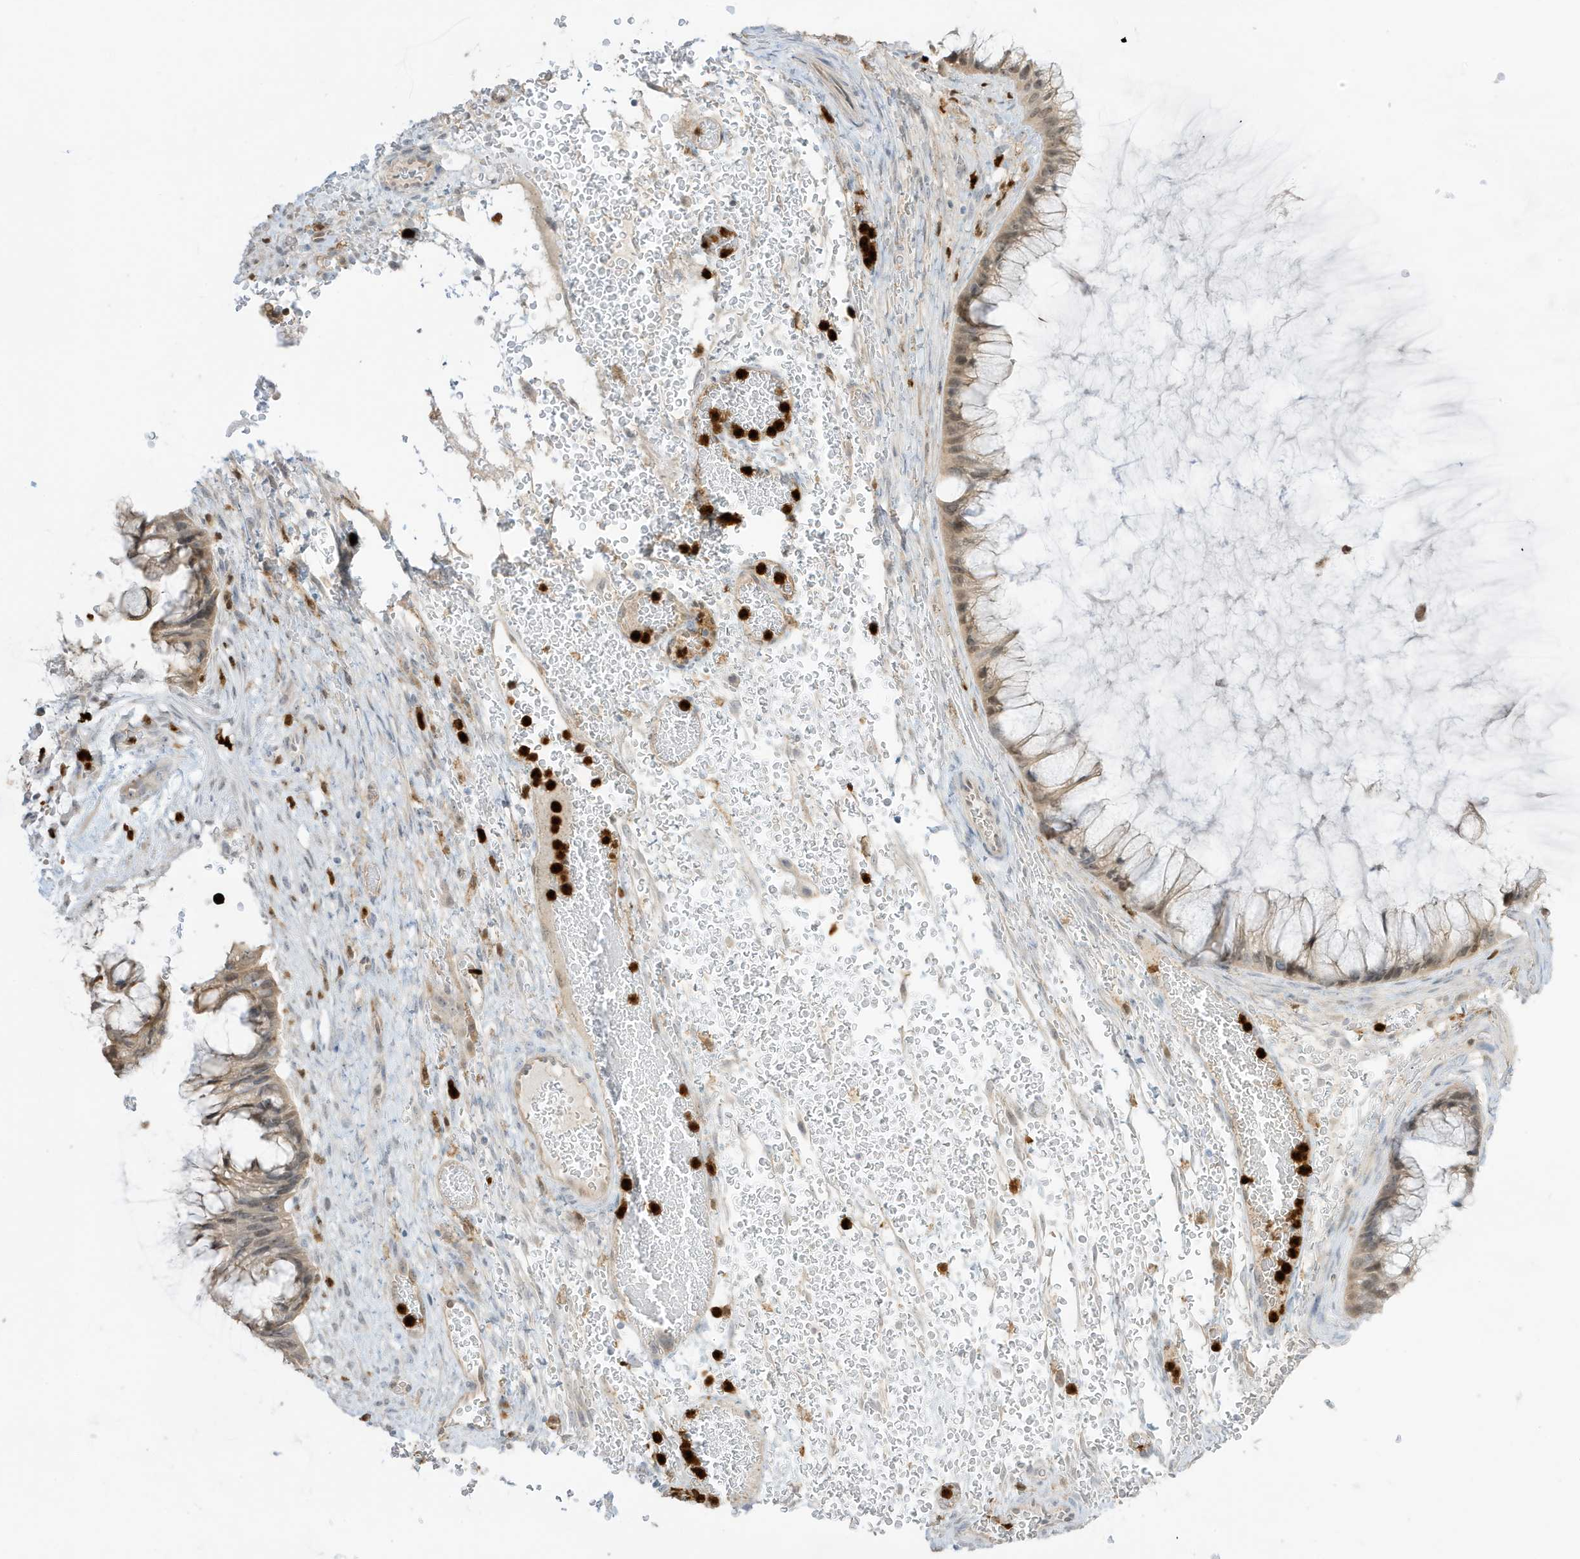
{"staining": {"intensity": "weak", "quantity": "<25%", "location": "cytoplasmic/membranous,nuclear"}, "tissue": "ovarian cancer", "cell_type": "Tumor cells", "image_type": "cancer", "snomed": [{"axis": "morphology", "description": "Cystadenocarcinoma, mucinous, NOS"}, {"axis": "topography", "description": "Ovary"}], "caption": "Mucinous cystadenocarcinoma (ovarian) was stained to show a protein in brown. There is no significant positivity in tumor cells.", "gene": "GCA", "patient": {"sex": "female", "age": 37}}